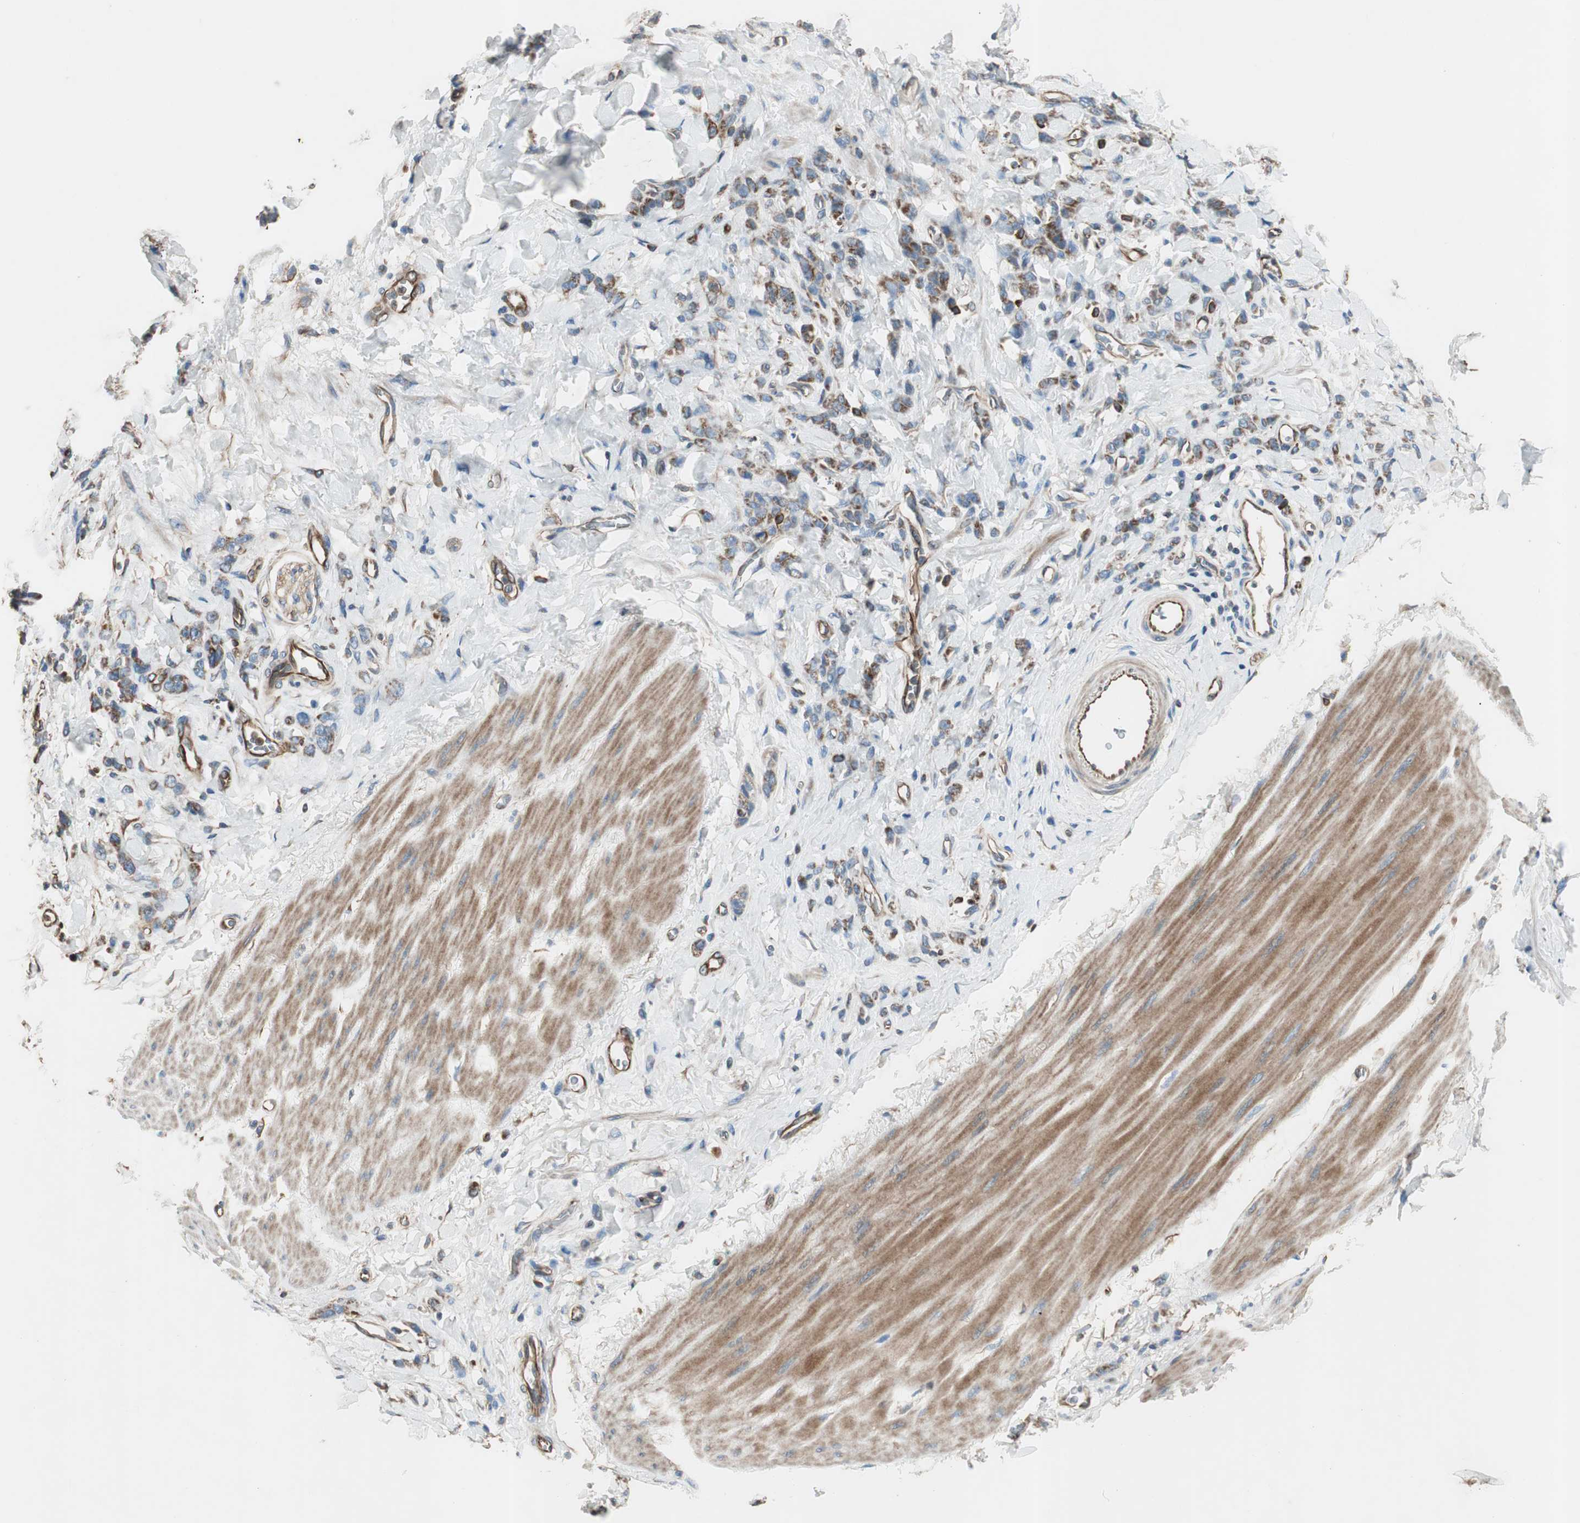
{"staining": {"intensity": "moderate", "quantity": "25%-75%", "location": "cytoplasmic/membranous"}, "tissue": "stomach cancer", "cell_type": "Tumor cells", "image_type": "cancer", "snomed": [{"axis": "morphology", "description": "Adenocarcinoma, NOS"}, {"axis": "topography", "description": "Stomach"}], "caption": "Stomach adenocarcinoma was stained to show a protein in brown. There is medium levels of moderate cytoplasmic/membranous staining in approximately 25%-75% of tumor cells.", "gene": "SRCIN1", "patient": {"sex": "male", "age": 82}}